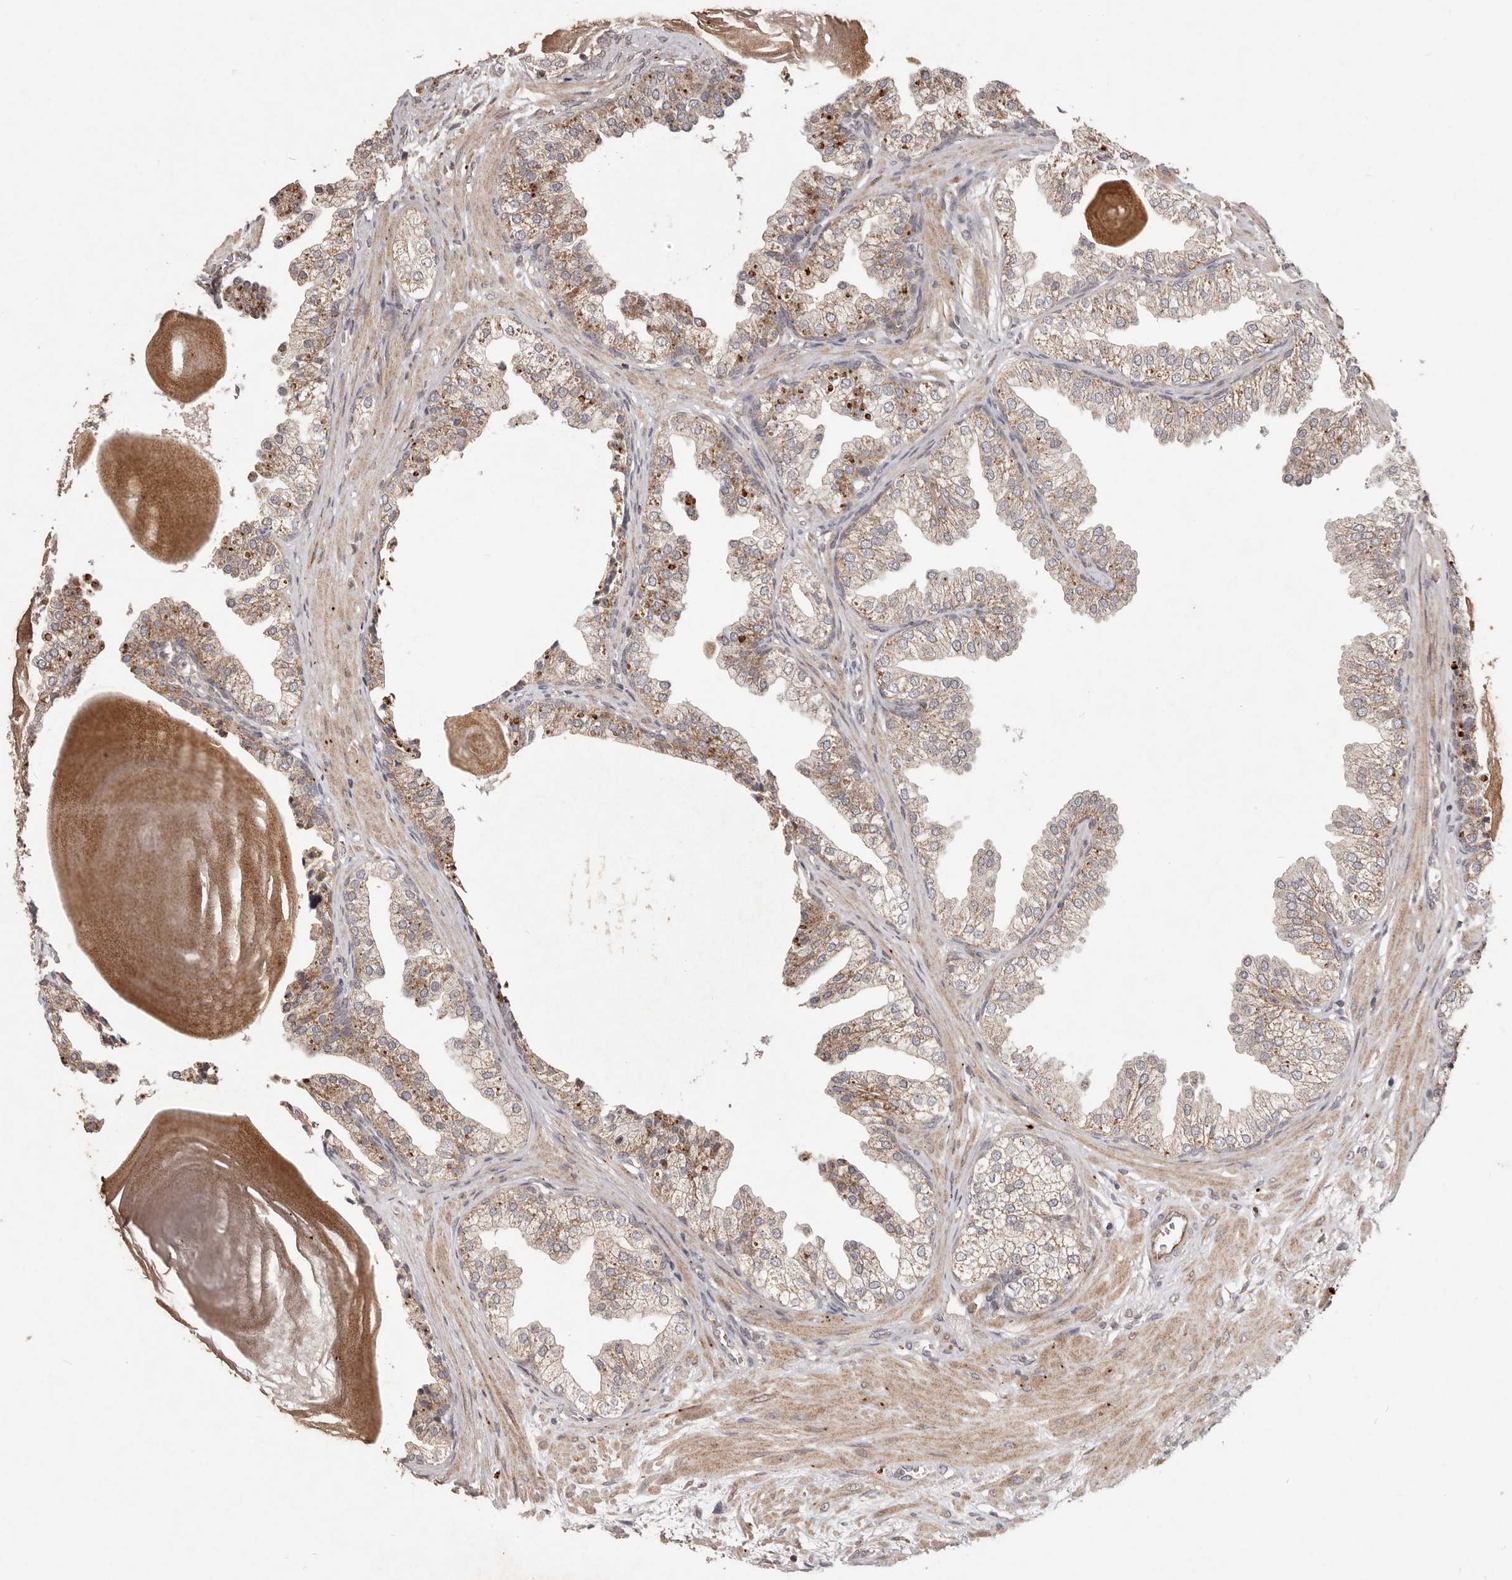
{"staining": {"intensity": "moderate", "quantity": "<25%", "location": "cytoplasmic/membranous"}, "tissue": "prostate", "cell_type": "Glandular cells", "image_type": "normal", "snomed": [{"axis": "morphology", "description": "Normal tissue, NOS"}, {"axis": "topography", "description": "Prostate"}], "caption": "IHC histopathology image of unremarkable prostate stained for a protein (brown), which shows low levels of moderate cytoplasmic/membranous positivity in approximately <25% of glandular cells.", "gene": "PLOD2", "patient": {"sex": "male", "age": 48}}